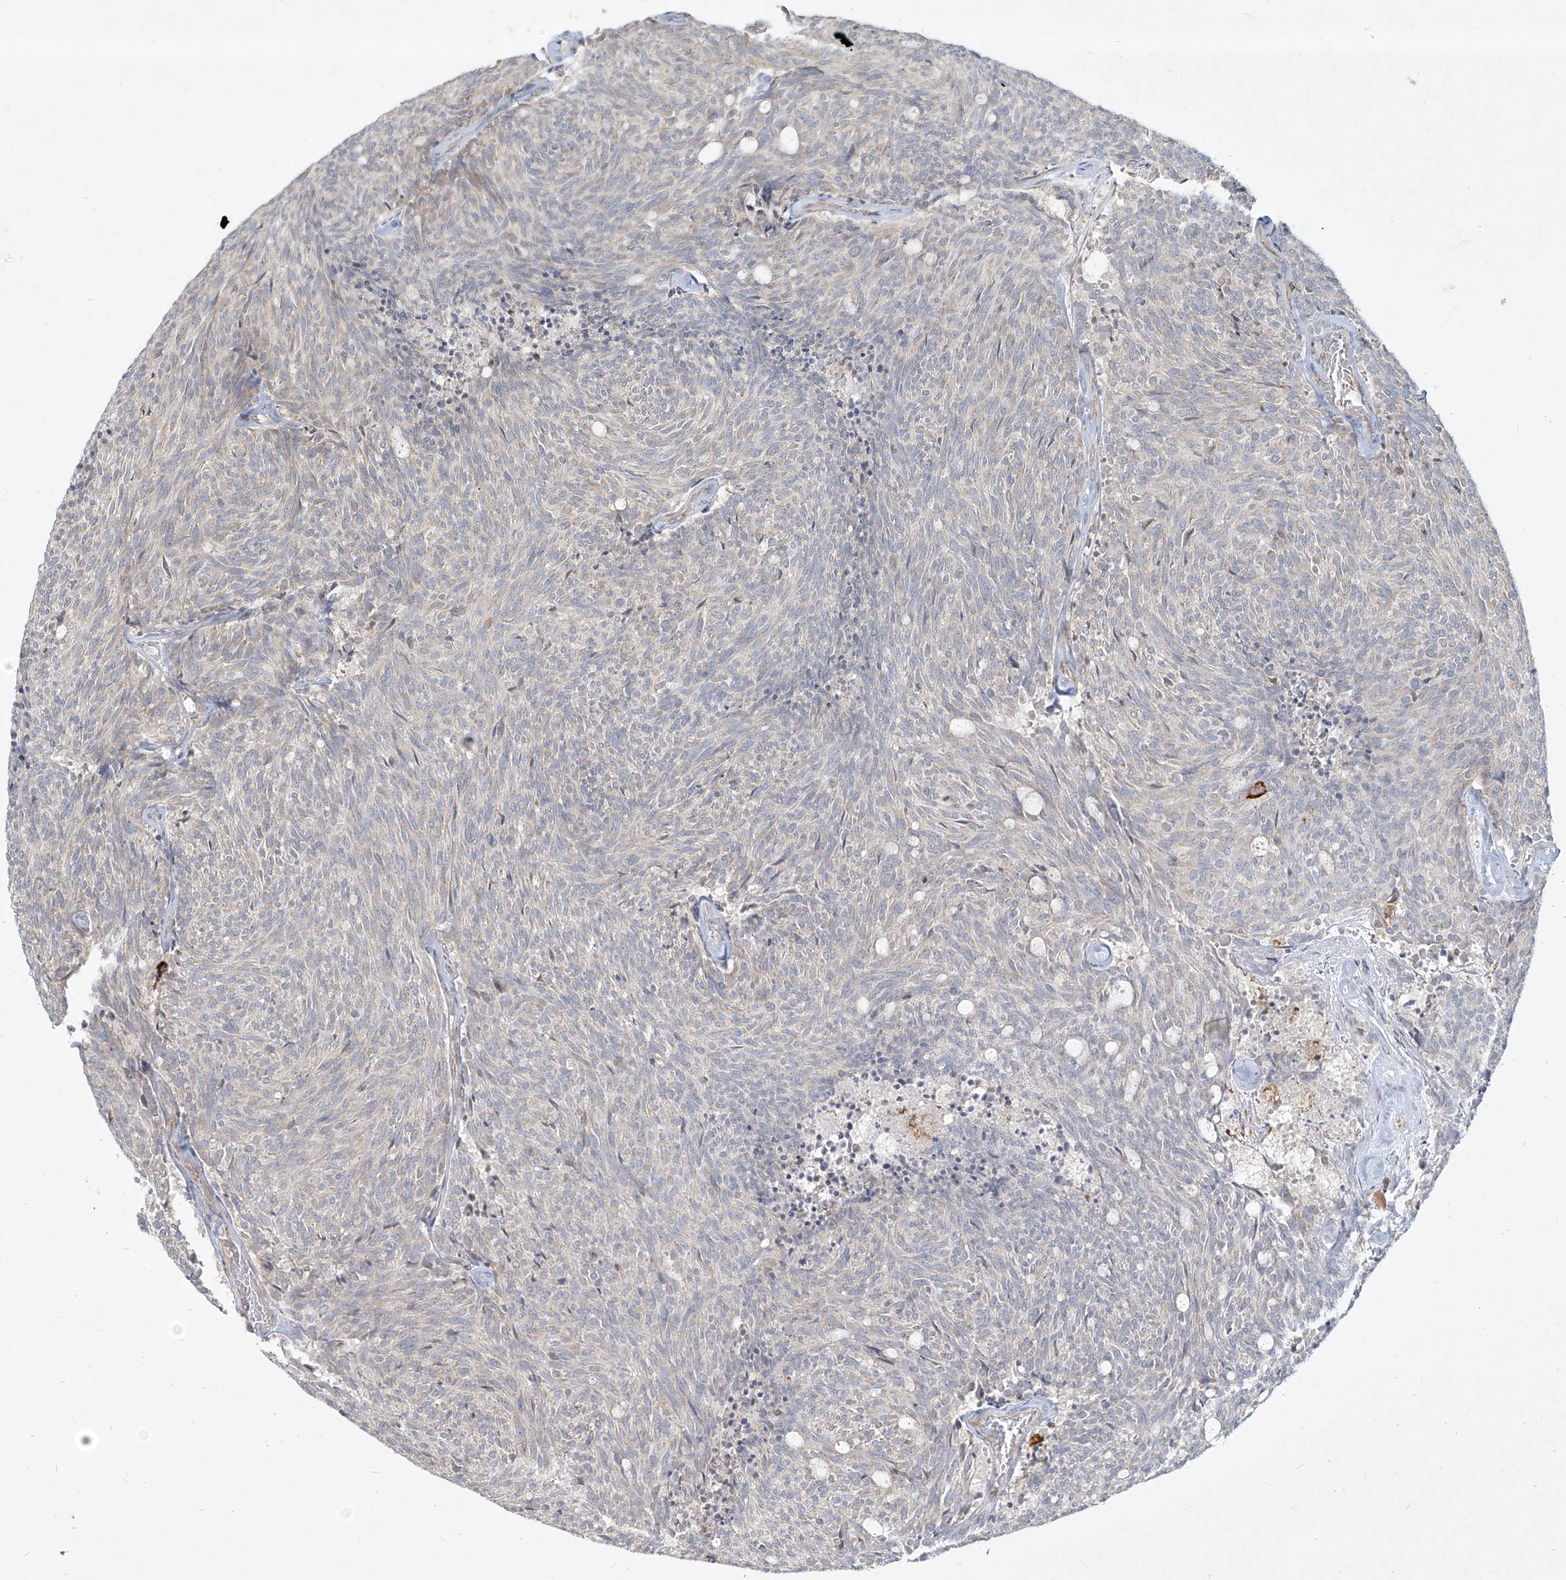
{"staining": {"intensity": "negative", "quantity": "none", "location": "none"}, "tissue": "carcinoid", "cell_type": "Tumor cells", "image_type": "cancer", "snomed": [{"axis": "morphology", "description": "Carcinoid, malignant, NOS"}, {"axis": "topography", "description": "Pancreas"}], "caption": "This is a histopathology image of immunohistochemistry staining of carcinoid (malignant), which shows no positivity in tumor cells. (Stains: DAB (3,3'-diaminobenzidine) IHC with hematoxylin counter stain, Microscopy: brightfield microscopy at high magnification).", "gene": "CD209", "patient": {"sex": "female", "age": 54}}